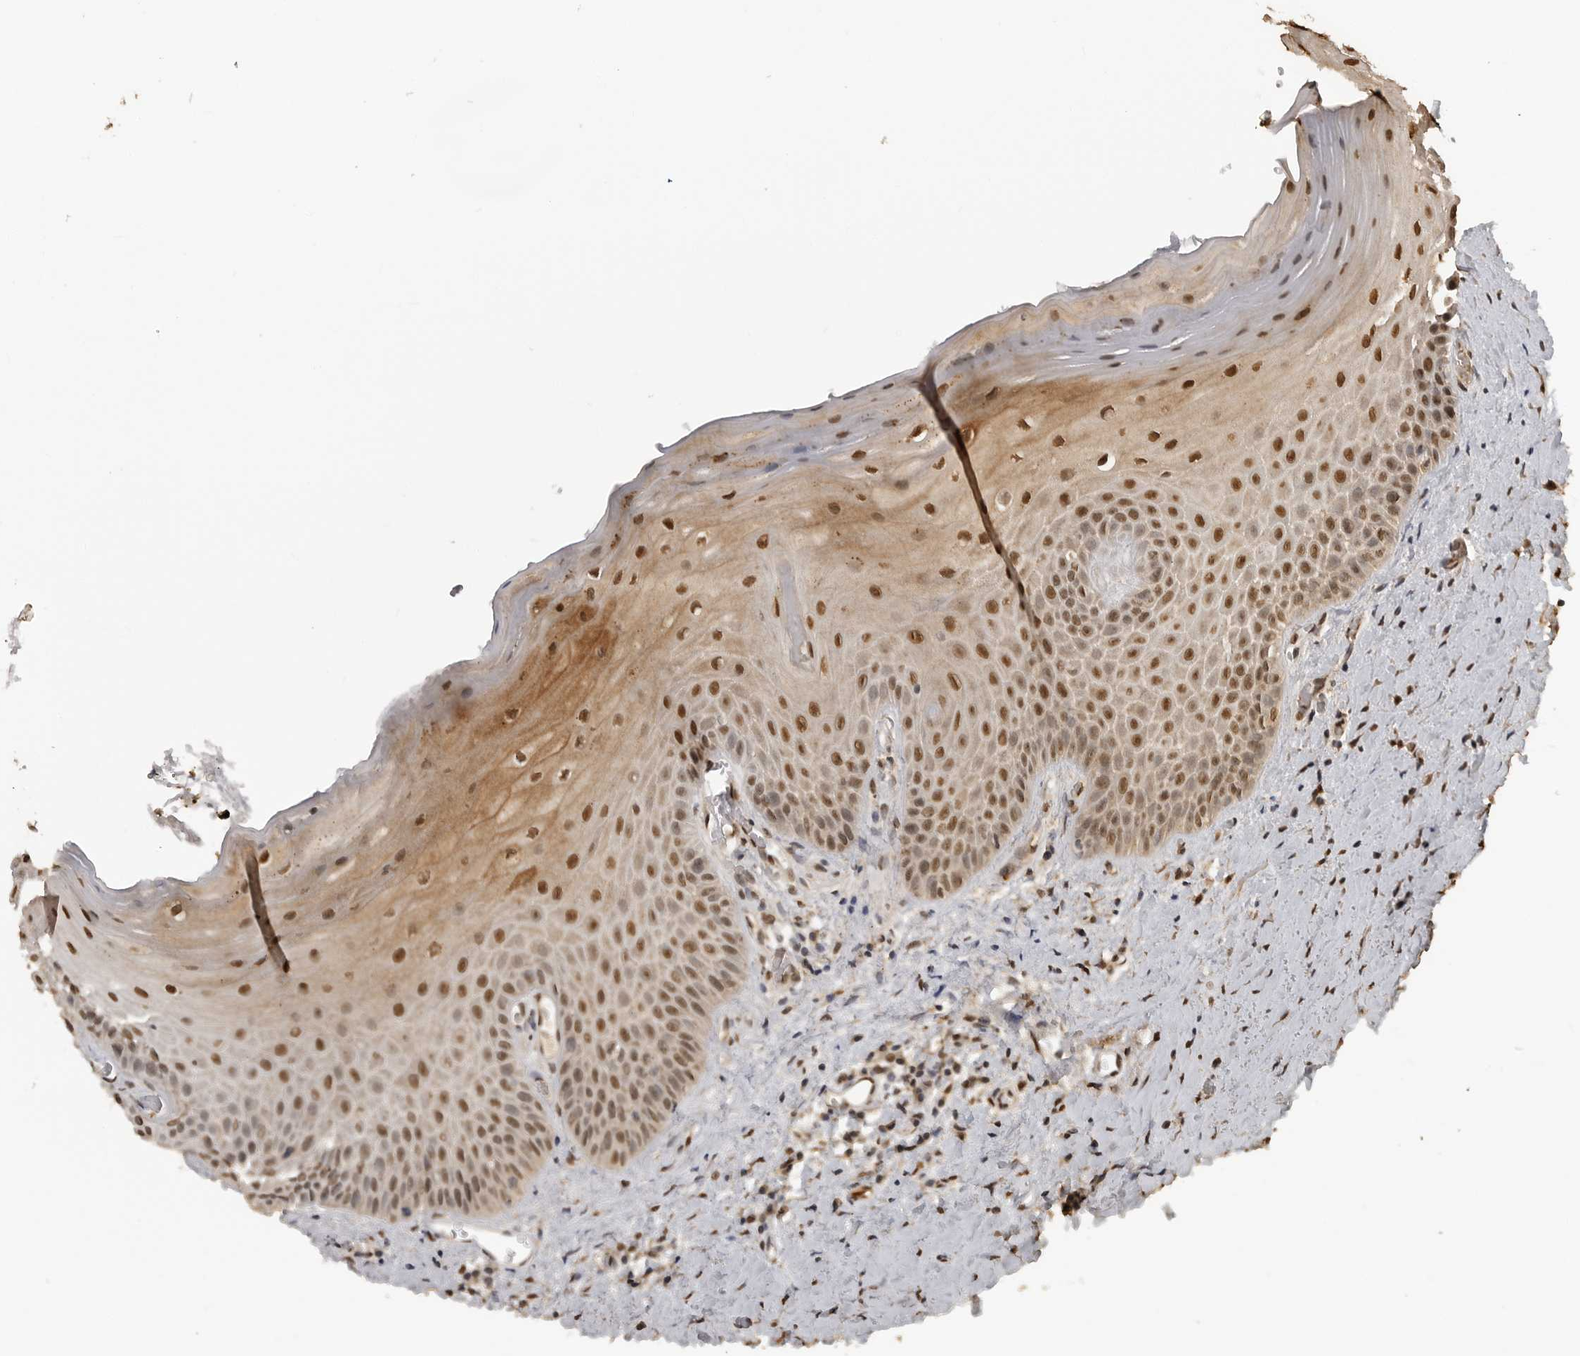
{"staining": {"intensity": "moderate", "quantity": ">75%", "location": "cytoplasmic/membranous,nuclear"}, "tissue": "oral mucosa", "cell_type": "Squamous epithelial cells", "image_type": "normal", "snomed": [{"axis": "morphology", "description": "Normal tissue, NOS"}, {"axis": "topography", "description": "Oral tissue"}], "caption": "Approximately >75% of squamous epithelial cells in normal oral mucosa display moderate cytoplasmic/membranous,nuclear protein expression as visualized by brown immunohistochemical staining.", "gene": "CLOCK", "patient": {"sex": "male", "age": 66}}